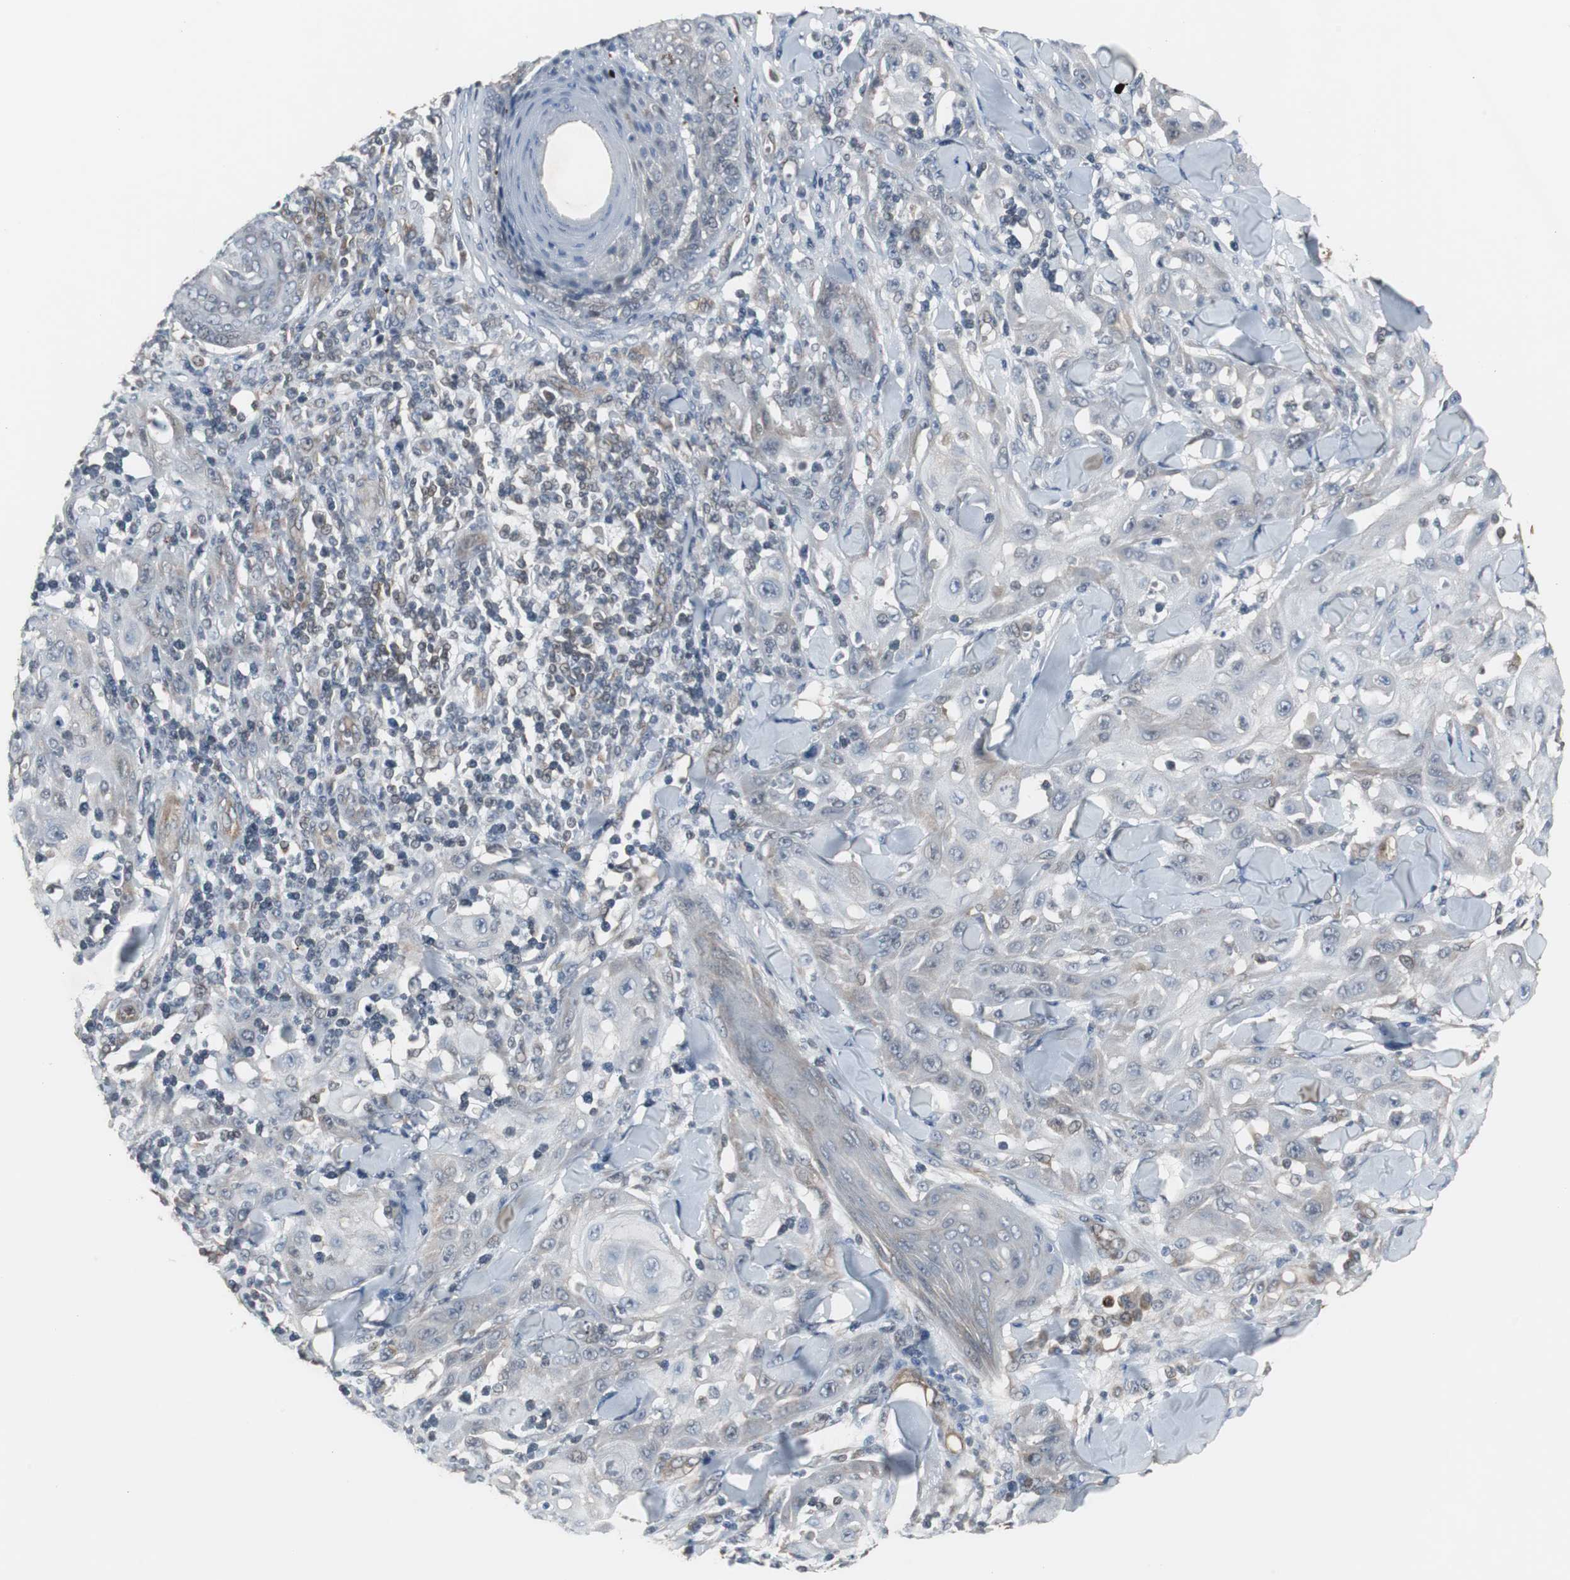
{"staining": {"intensity": "weak", "quantity": "<25%", "location": "cytoplasmic/membranous"}, "tissue": "skin cancer", "cell_type": "Tumor cells", "image_type": "cancer", "snomed": [{"axis": "morphology", "description": "Squamous cell carcinoma, NOS"}, {"axis": "topography", "description": "Skin"}], "caption": "Immunohistochemical staining of skin cancer (squamous cell carcinoma) demonstrates no significant positivity in tumor cells. The staining is performed using DAB brown chromogen with nuclei counter-stained in using hematoxylin.", "gene": "ATP2B2", "patient": {"sex": "male", "age": 24}}